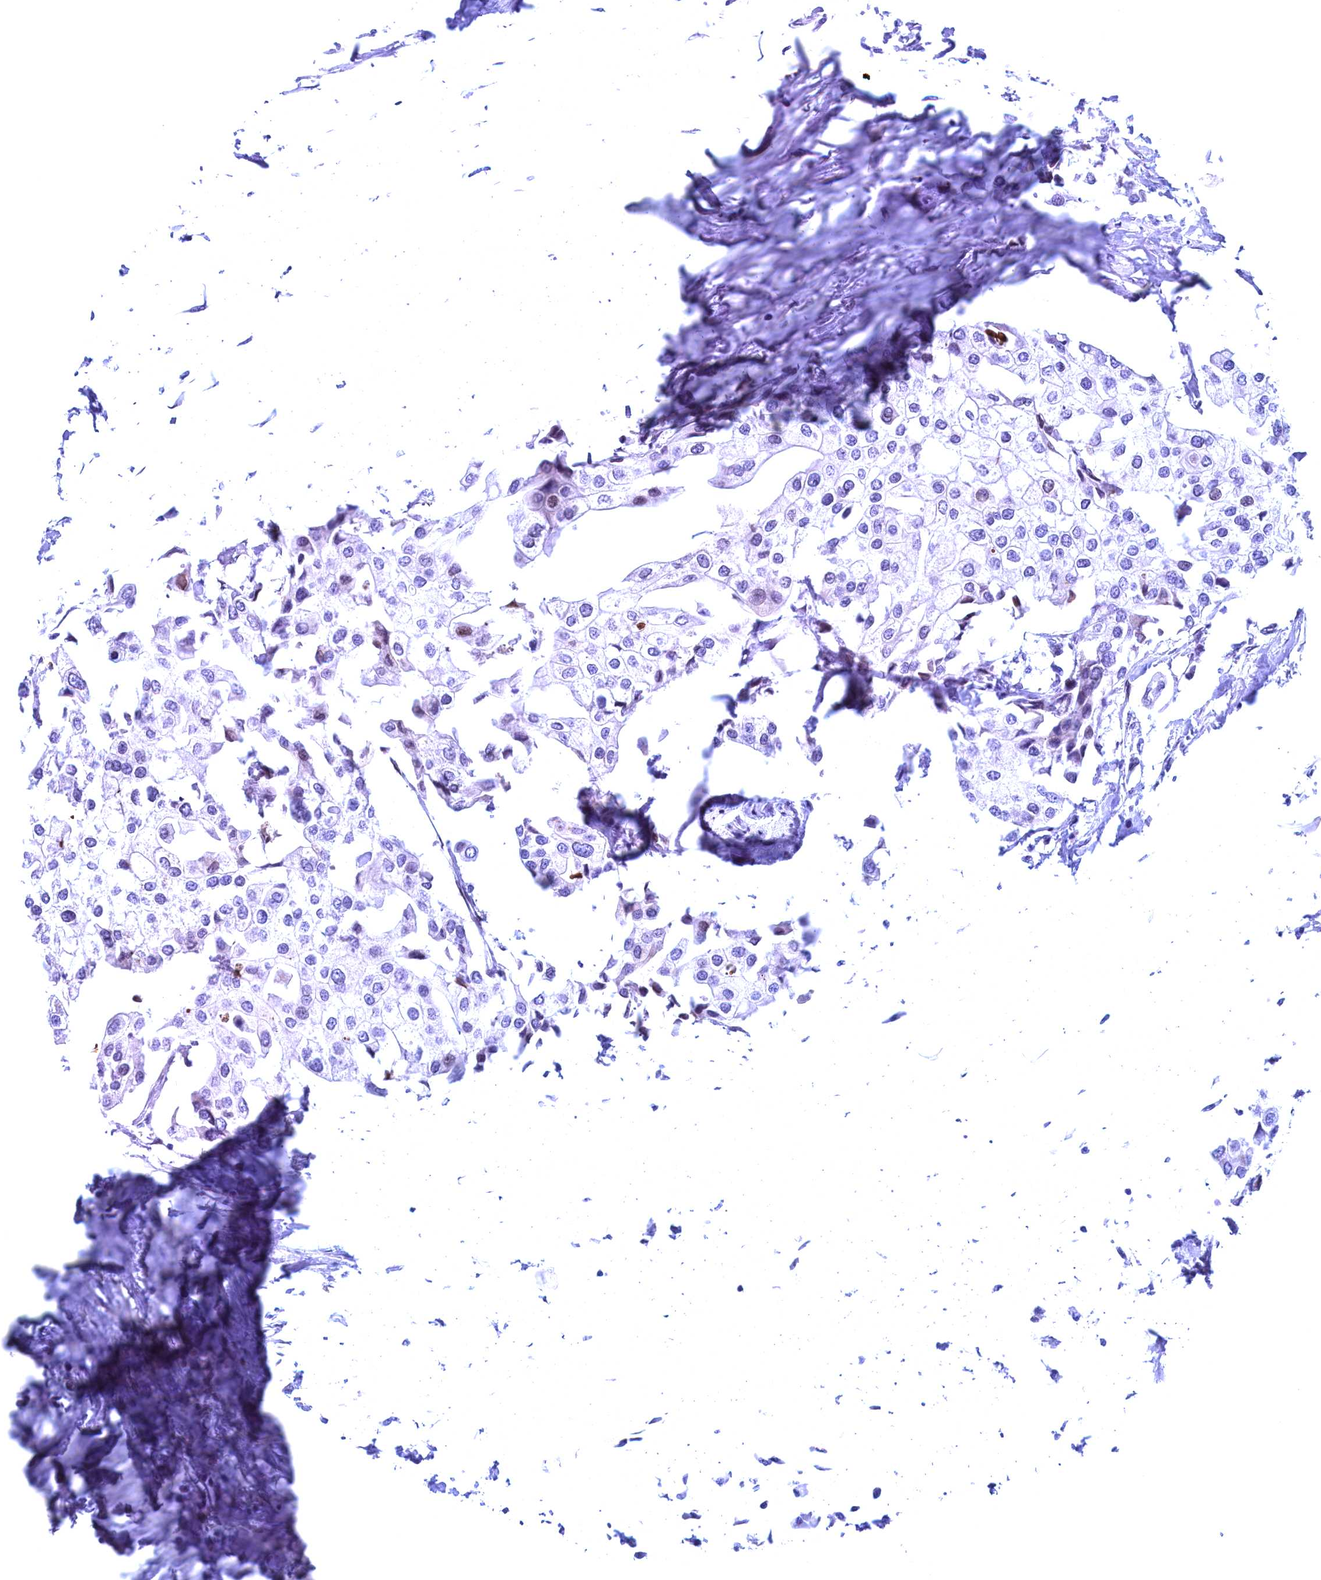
{"staining": {"intensity": "negative", "quantity": "none", "location": "none"}, "tissue": "urothelial cancer", "cell_type": "Tumor cells", "image_type": "cancer", "snomed": [{"axis": "morphology", "description": "Urothelial carcinoma, High grade"}, {"axis": "topography", "description": "Urinary bladder"}], "caption": "Immunohistochemistry (IHC) image of human urothelial carcinoma (high-grade) stained for a protein (brown), which displays no staining in tumor cells.", "gene": "GPSM1", "patient": {"sex": "male", "age": 64}}